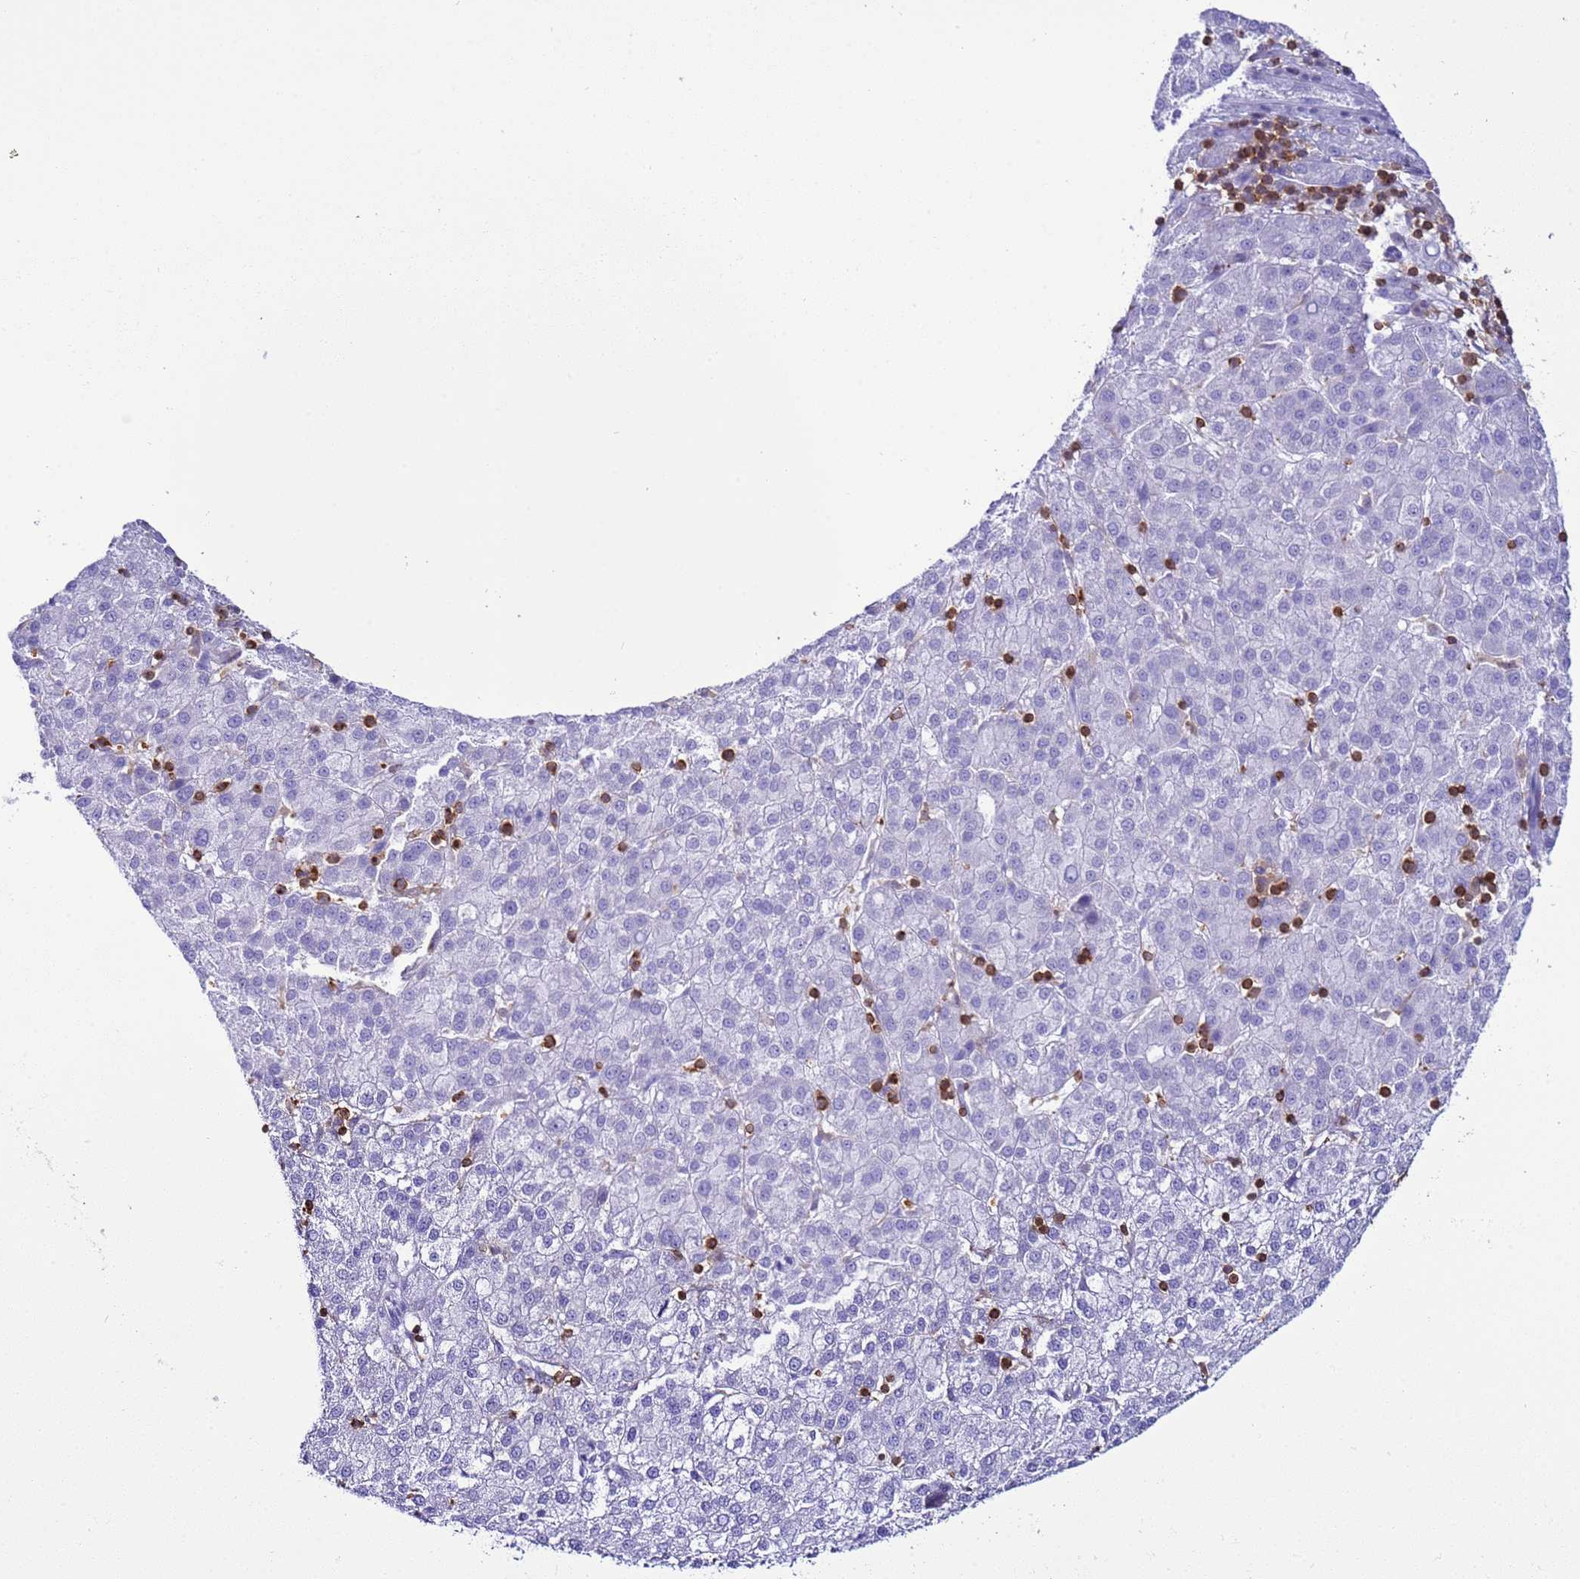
{"staining": {"intensity": "negative", "quantity": "none", "location": "none"}, "tissue": "liver cancer", "cell_type": "Tumor cells", "image_type": "cancer", "snomed": [{"axis": "morphology", "description": "Carcinoma, Hepatocellular, NOS"}, {"axis": "topography", "description": "Liver"}], "caption": "Tumor cells show no significant protein positivity in hepatocellular carcinoma (liver). (DAB (3,3'-diaminobenzidine) immunohistochemistry (IHC), high magnification).", "gene": "IRF5", "patient": {"sex": "female", "age": 58}}